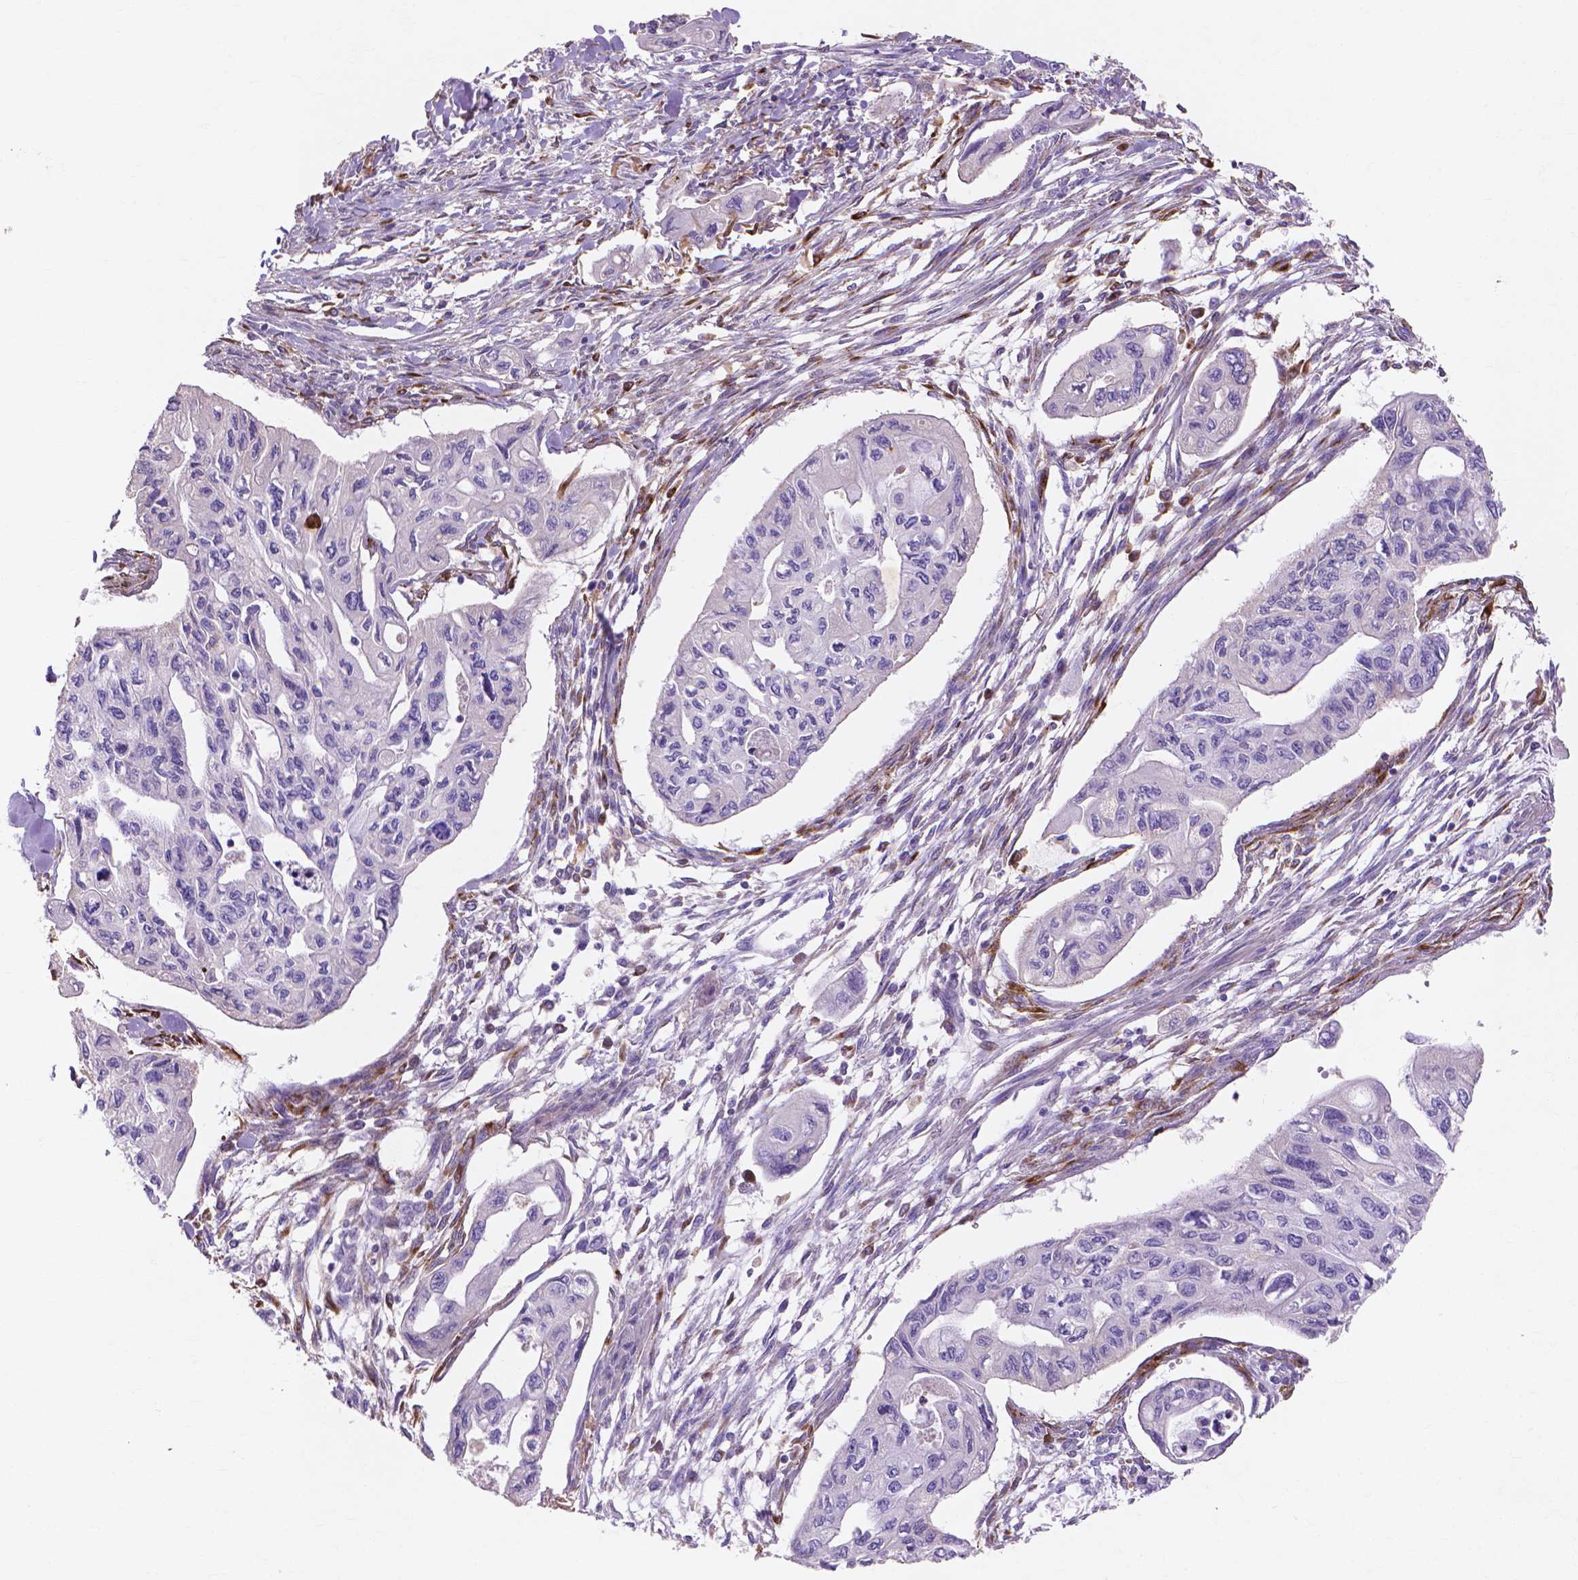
{"staining": {"intensity": "negative", "quantity": "none", "location": "none"}, "tissue": "pancreatic cancer", "cell_type": "Tumor cells", "image_type": "cancer", "snomed": [{"axis": "morphology", "description": "Adenocarcinoma, NOS"}, {"axis": "topography", "description": "Pancreas"}], "caption": "Immunohistochemical staining of human adenocarcinoma (pancreatic) displays no significant positivity in tumor cells.", "gene": "MMP11", "patient": {"sex": "female", "age": 76}}